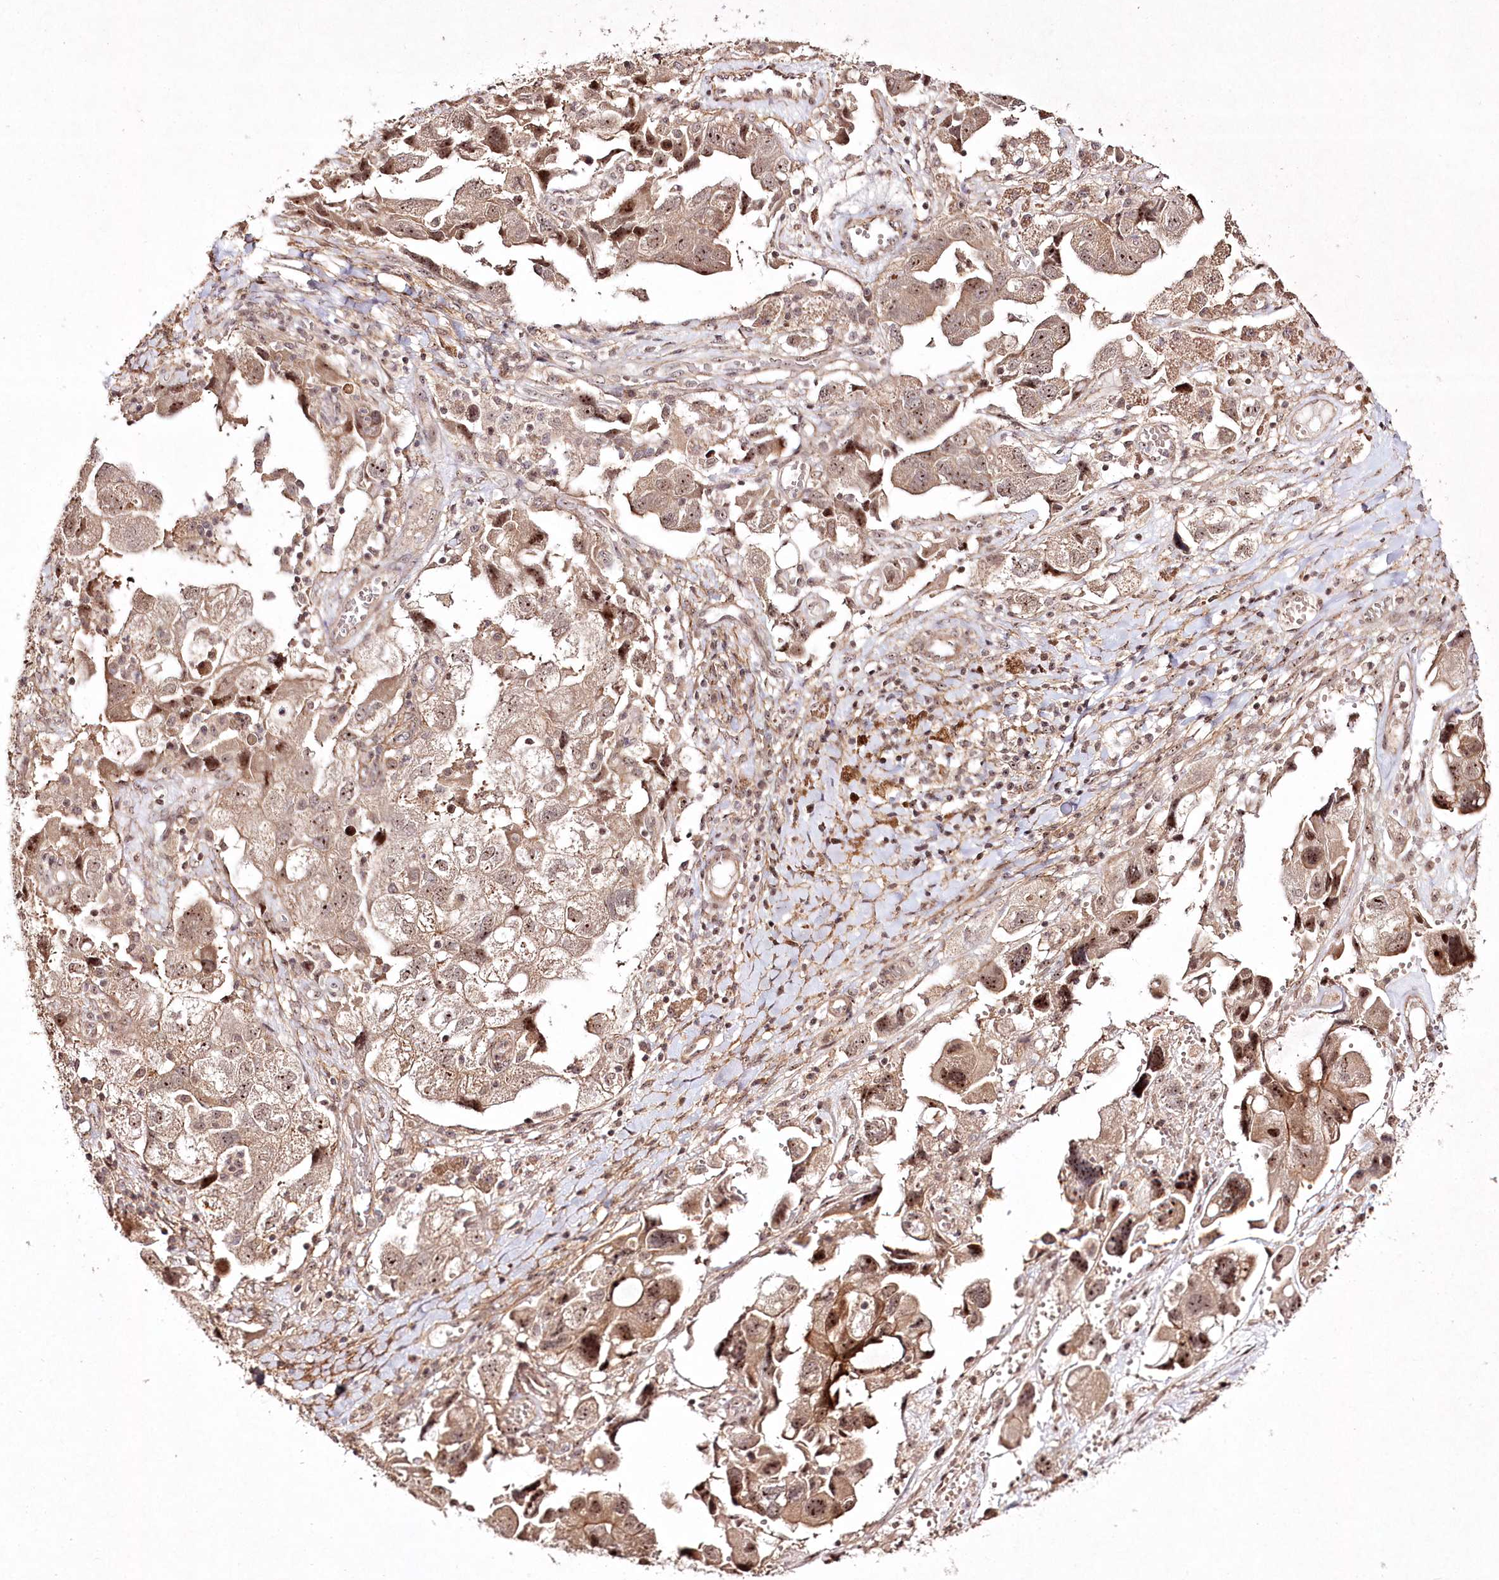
{"staining": {"intensity": "weak", "quantity": ">75%", "location": "nuclear"}, "tissue": "ovarian cancer", "cell_type": "Tumor cells", "image_type": "cancer", "snomed": [{"axis": "morphology", "description": "Carcinoma, NOS"}, {"axis": "morphology", "description": "Cystadenocarcinoma, serous, NOS"}, {"axis": "topography", "description": "Ovary"}], "caption": "Immunohistochemical staining of ovarian cancer (serous cystadenocarcinoma) displays low levels of weak nuclear protein staining in approximately >75% of tumor cells.", "gene": "CCDC59", "patient": {"sex": "female", "age": 69}}